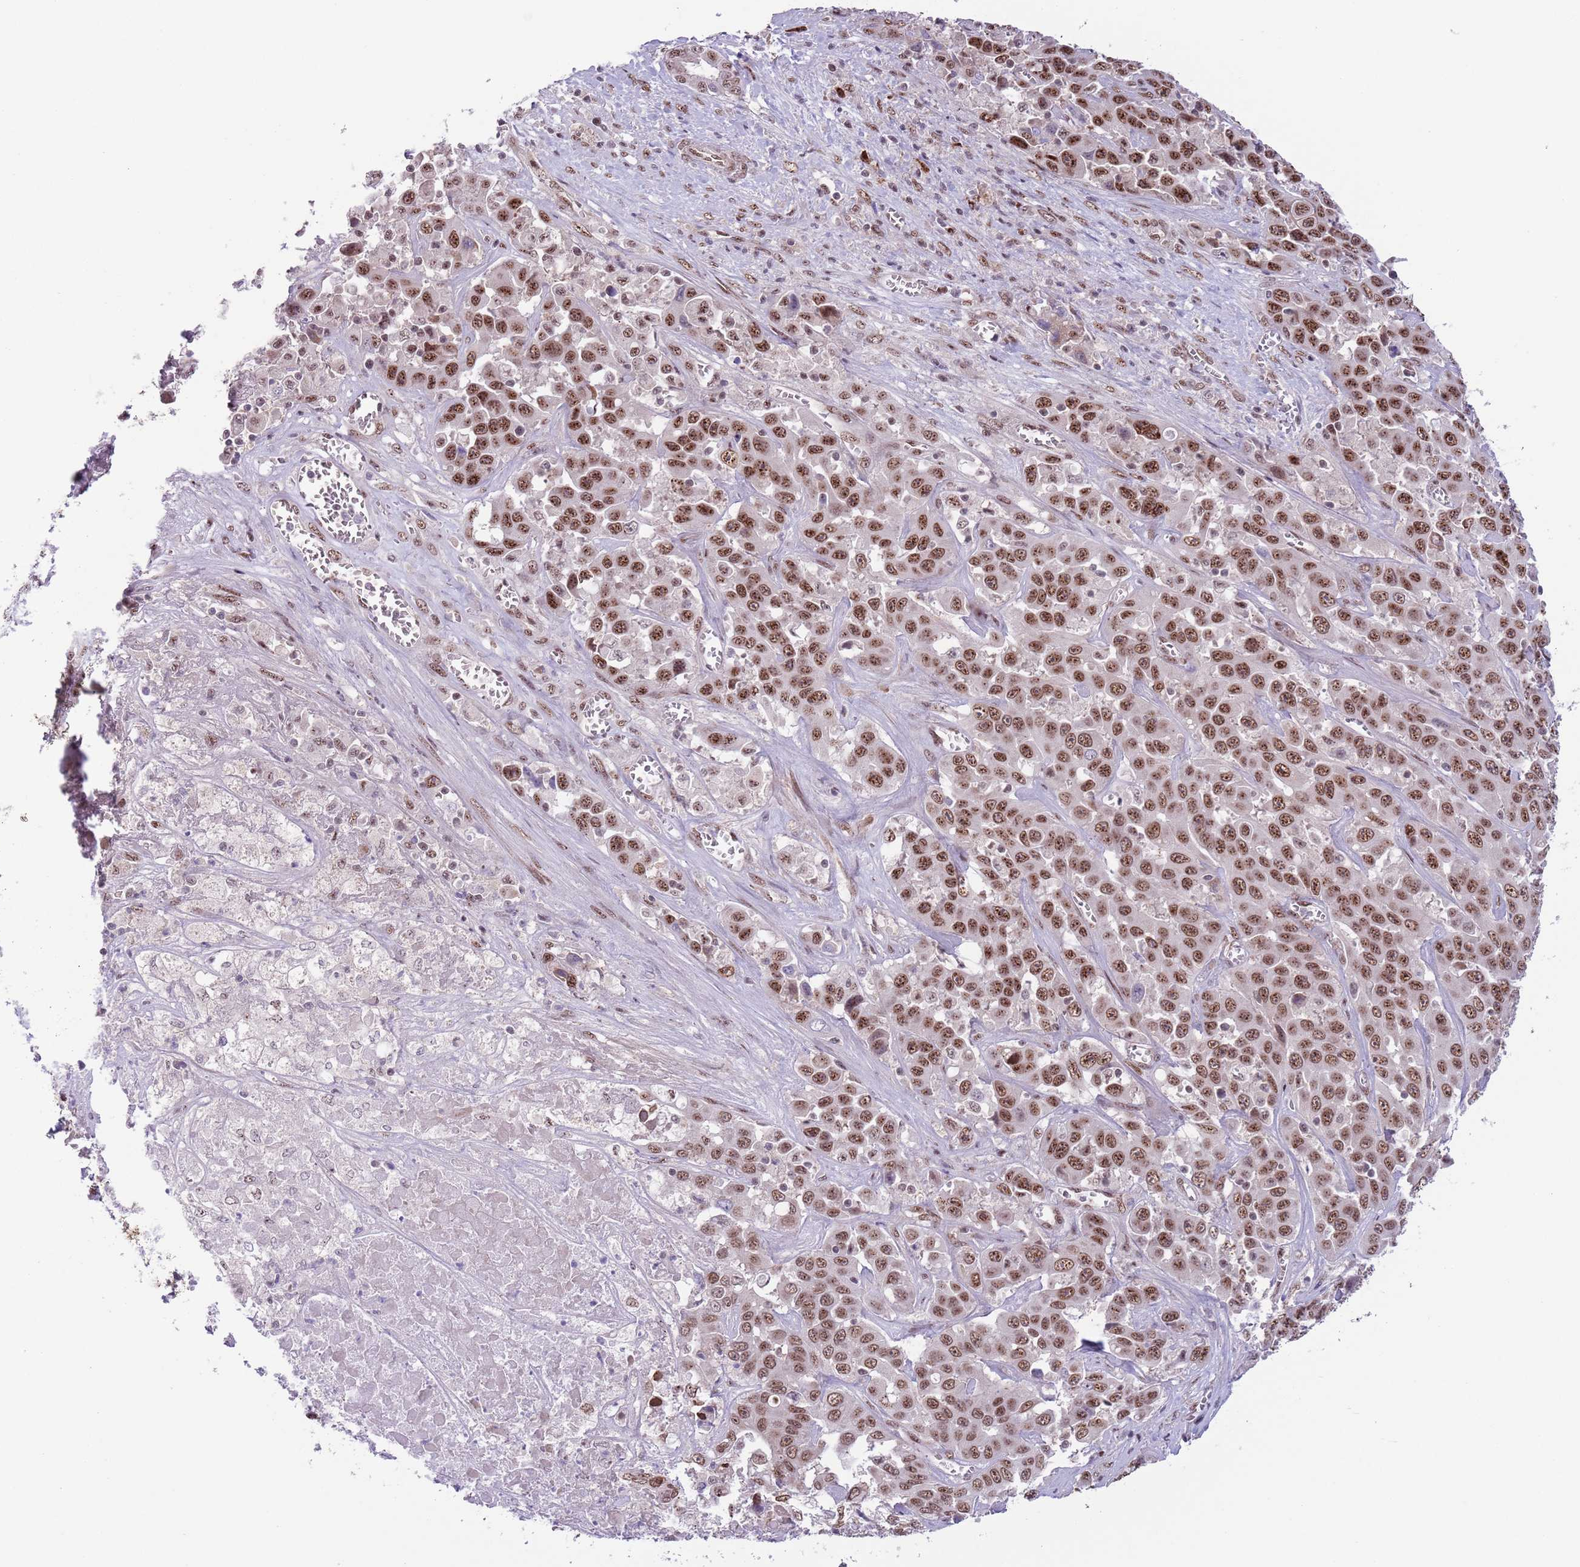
{"staining": {"intensity": "moderate", "quantity": ">75%", "location": "nuclear"}, "tissue": "liver cancer", "cell_type": "Tumor cells", "image_type": "cancer", "snomed": [{"axis": "morphology", "description": "Cholangiocarcinoma"}, {"axis": "topography", "description": "Liver"}], "caption": "Liver cancer stained with a brown dye exhibits moderate nuclear positive staining in approximately >75% of tumor cells.", "gene": "SIPA1L3", "patient": {"sex": "female", "age": 52}}